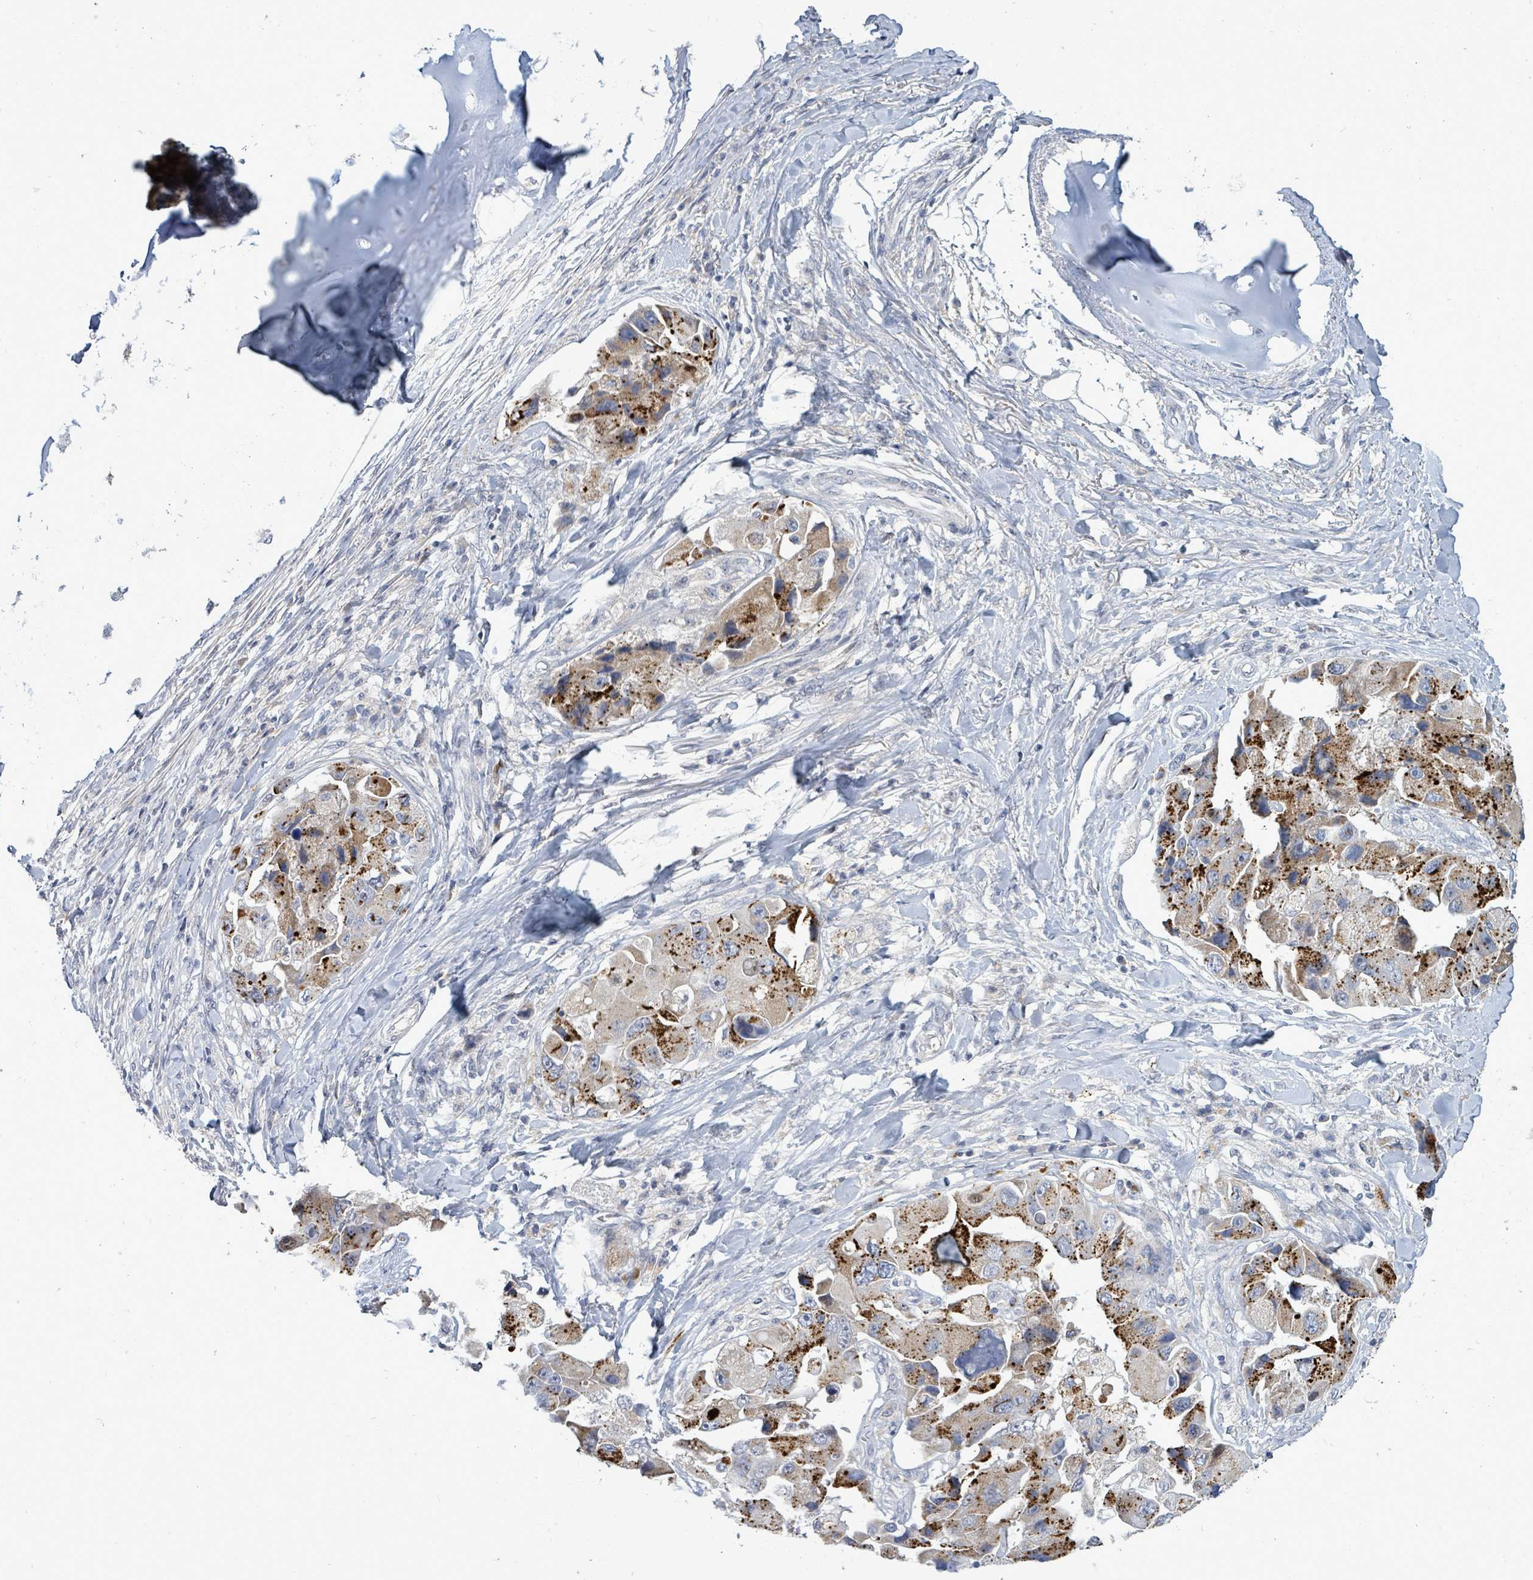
{"staining": {"intensity": "strong", "quantity": "25%-75%", "location": "cytoplasmic/membranous"}, "tissue": "lung cancer", "cell_type": "Tumor cells", "image_type": "cancer", "snomed": [{"axis": "morphology", "description": "Adenocarcinoma, NOS"}, {"axis": "topography", "description": "Lung"}], "caption": "Strong cytoplasmic/membranous staining is identified in approximately 25%-75% of tumor cells in lung adenocarcinoma. Ihc stains the protein of interest in brown and the nuclei are stained blue.", "gene": "ZFPM1", "patient": {"sex": "female", "age": 54}}